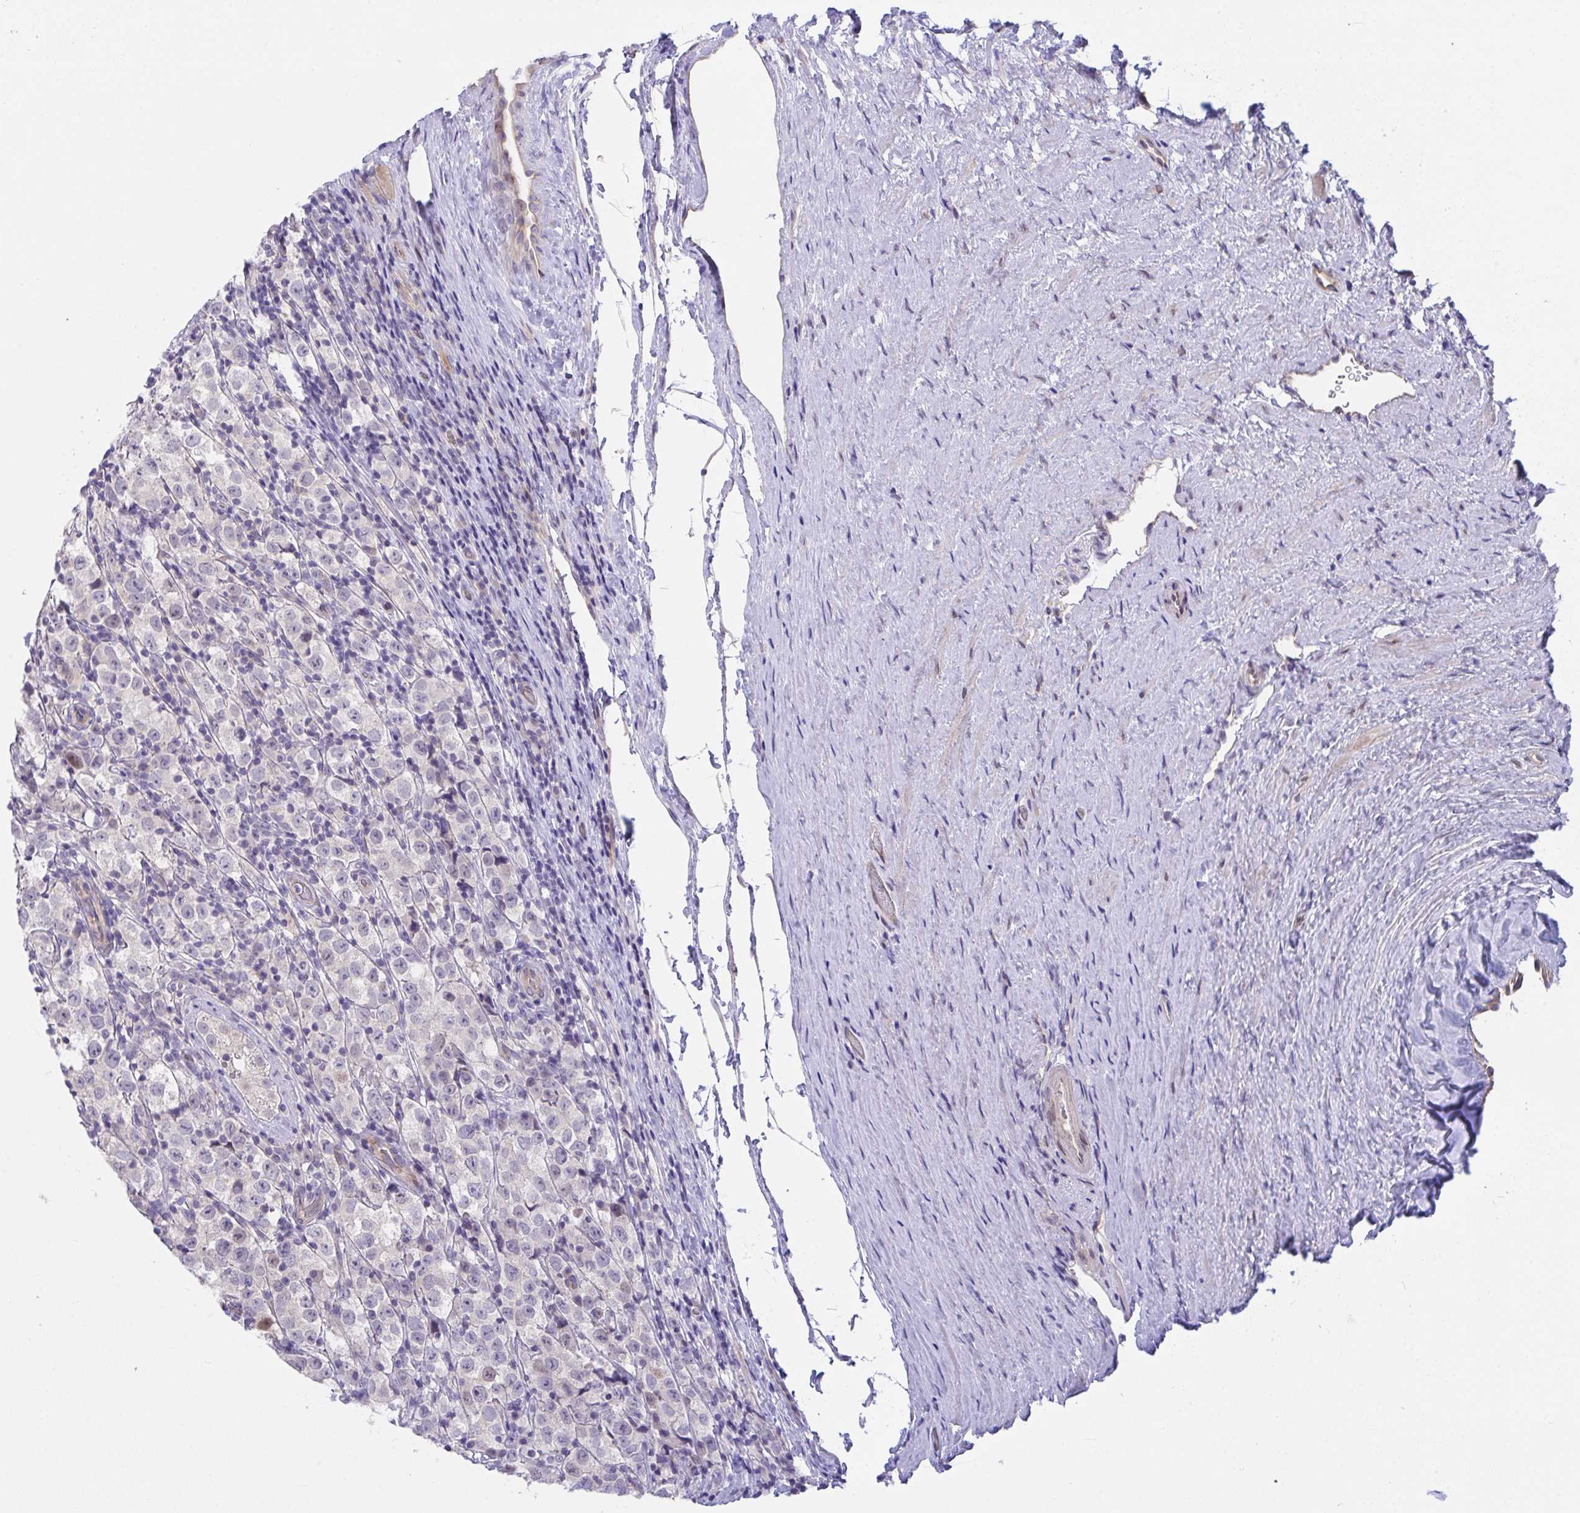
{"staining": {"intensity": "negative", "quantity": "none", "location": "none"}, "tissue": "testis cancer", "cell_type": "Tumor cells", "image_type": "cancer", "snomed": [{"axis": "morphology", "description": "Seminoma, NOS"}, {"axis": "morphology", "description": "Carcinoma, Embryonal, NOS"}, {"axis": "topography", "description": "Testis"}], "caption": "A photomicrograph of human testis cancer (embryonal carcinoma) is negative for staining in tumor cells.", "gene": "RHOXF1", "patient": {"sex": "male", "age": 41}}